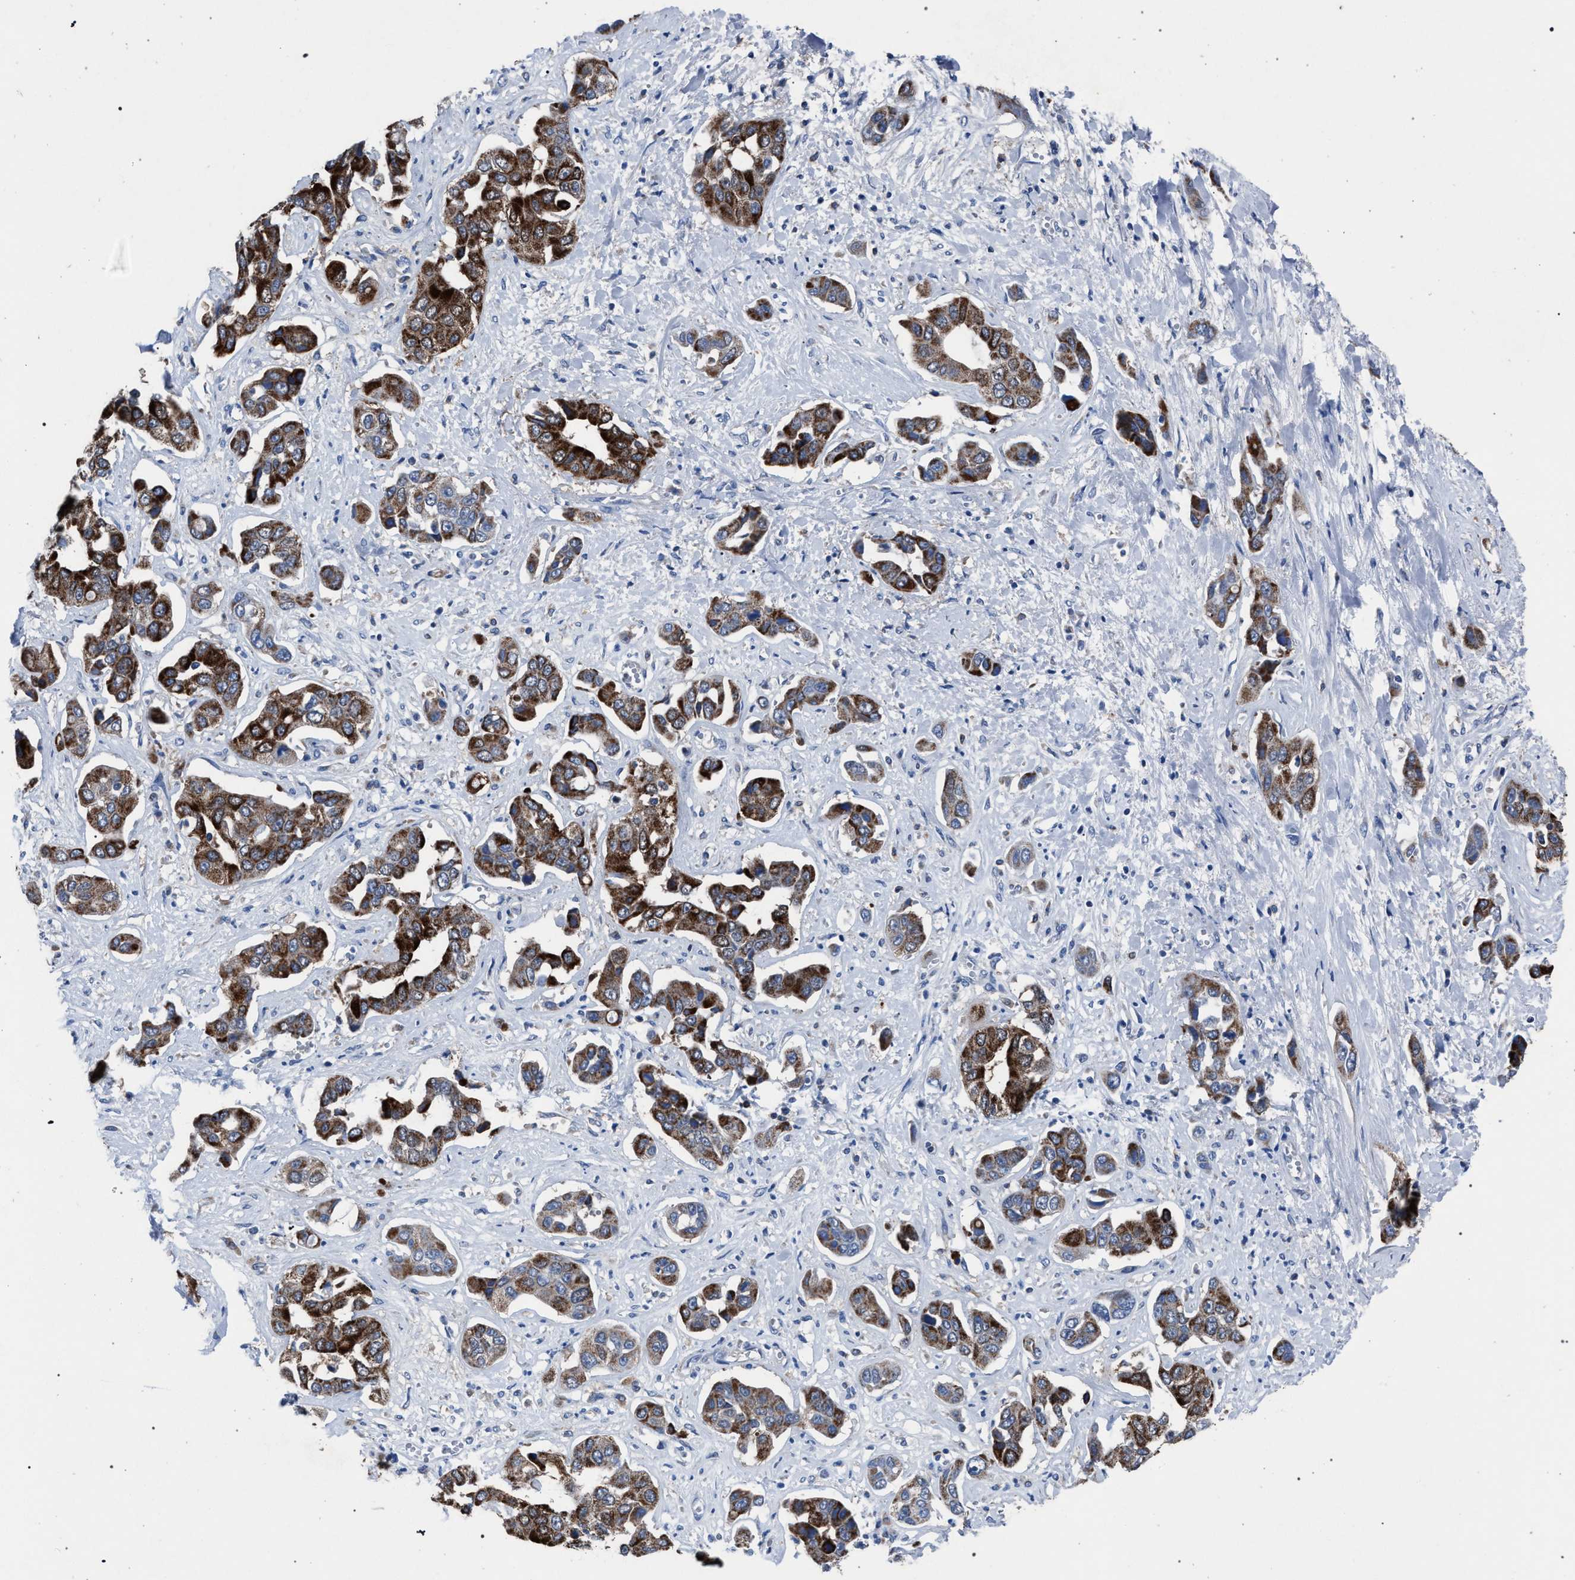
{"staining": {"intensity": "strong", "quantity": ">75%", "location": "cytoplasmic/membranous"}, "tissue": "liver cancer", "cell_type": "Tumor cells", "image_type": "cancer", "snomed": [{"axis": "morphology", "description": "Cholangiocarcinoma"}, {"axis": "topography", "description": "Liver"}], "caption": "The micrograph displays staining of liver cancer, revealing strong cytoplasmic/membranous protein staining (brown color) within tumor cells.", "gene": "CRYZ", "patient": {"sex": "female", "age": 52}}